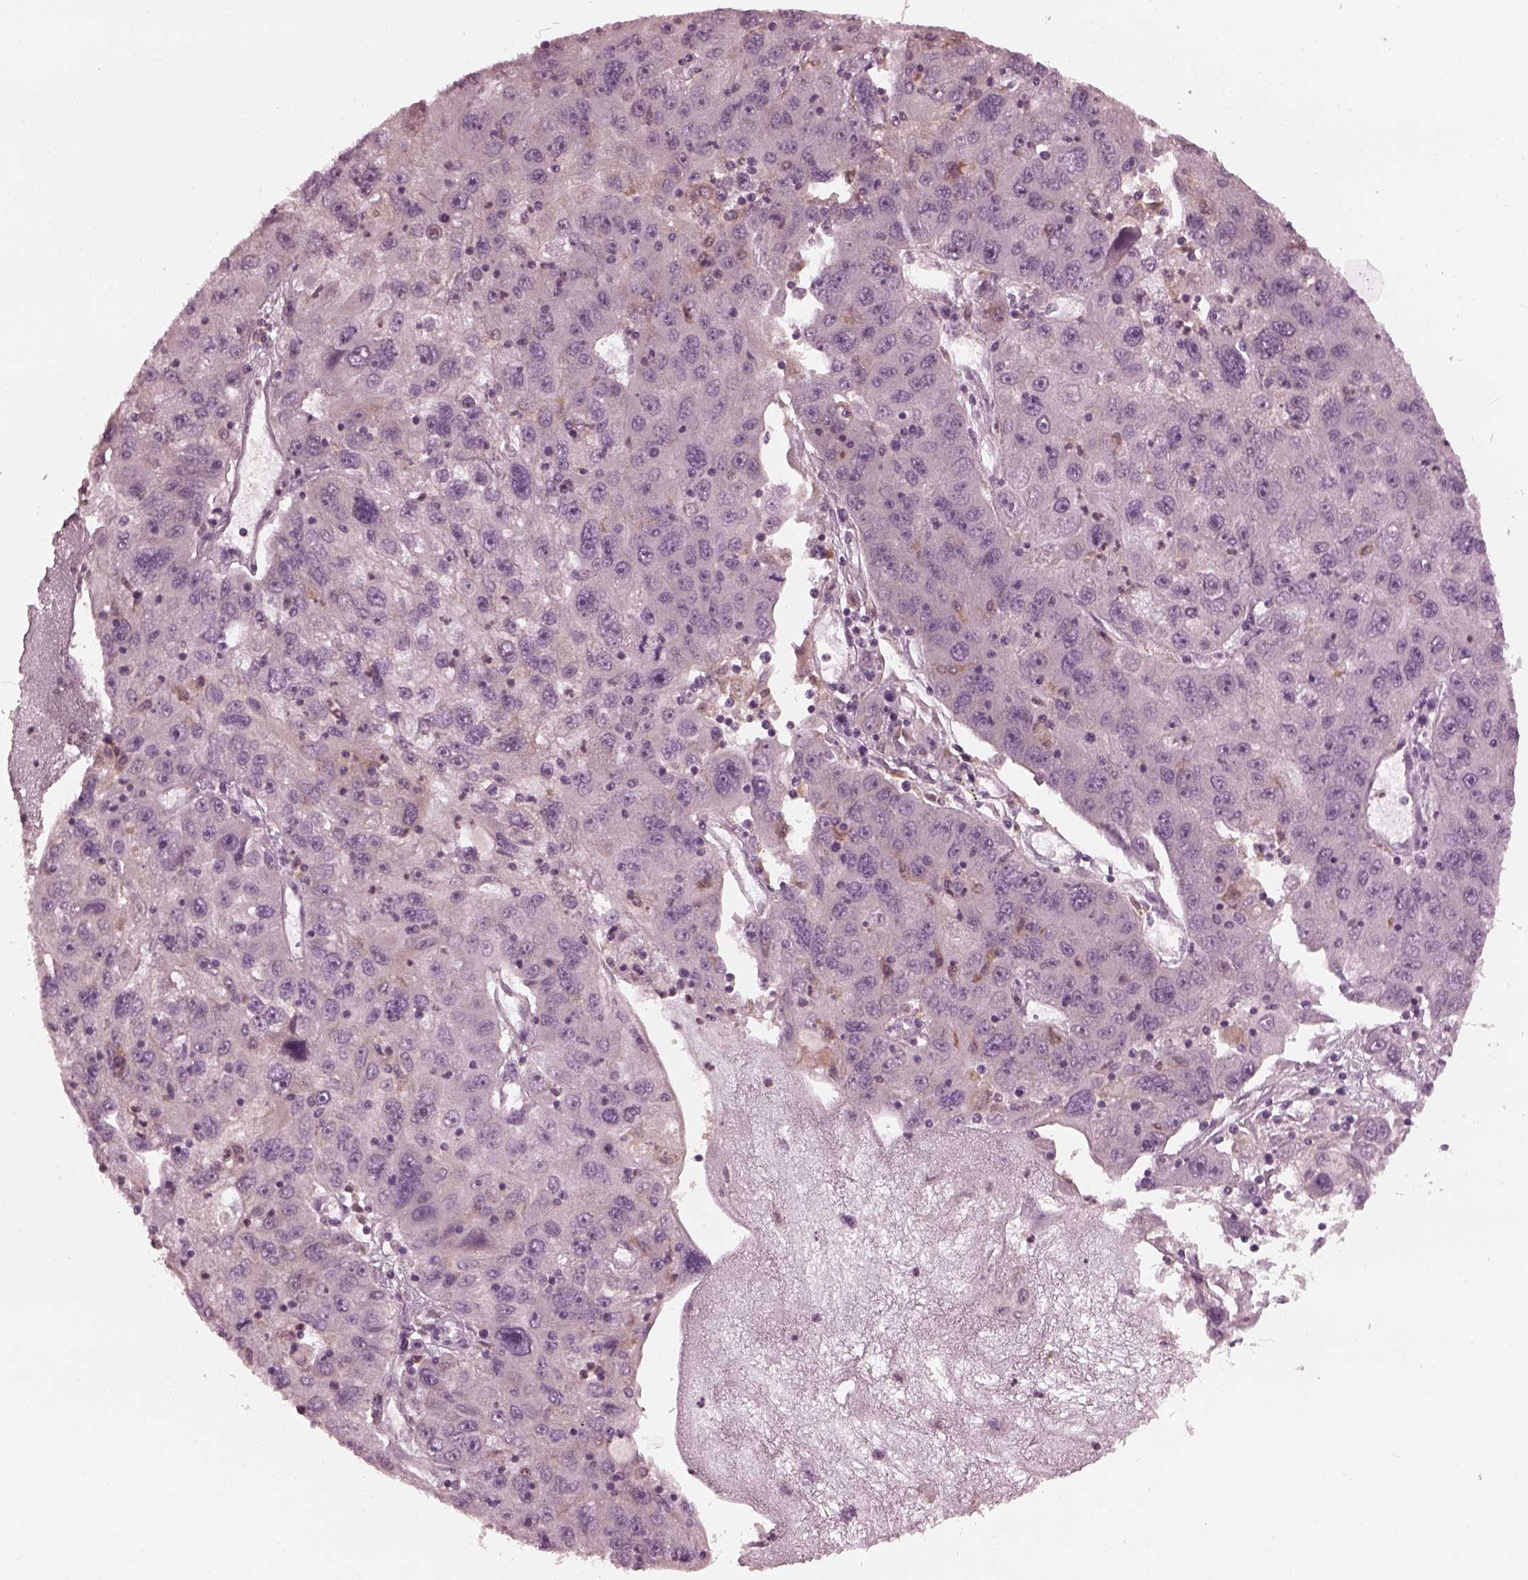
{"staining": {"intensity": "negative", "quantity": "none", "location": "none"}, "tissue": "stomach cancer", "cell_type": "Tumor cells", "image_type": "cancer", "snomed": [{"axis": "morphology", "description": "Adenocarcinoma, NOS"}, {"axis": "topography", "description": "Stomach"}], "caption": "Tumor cells show no significant protein expression in stomach cancer. The staining was performed using DAB to visualize the protein expression in brown, while the nuclei were stained in blue with hematoxylin (Magnification: 20x).", "gene": "PSTPIP2", "patient": {"sex": "male", "age": 56}}